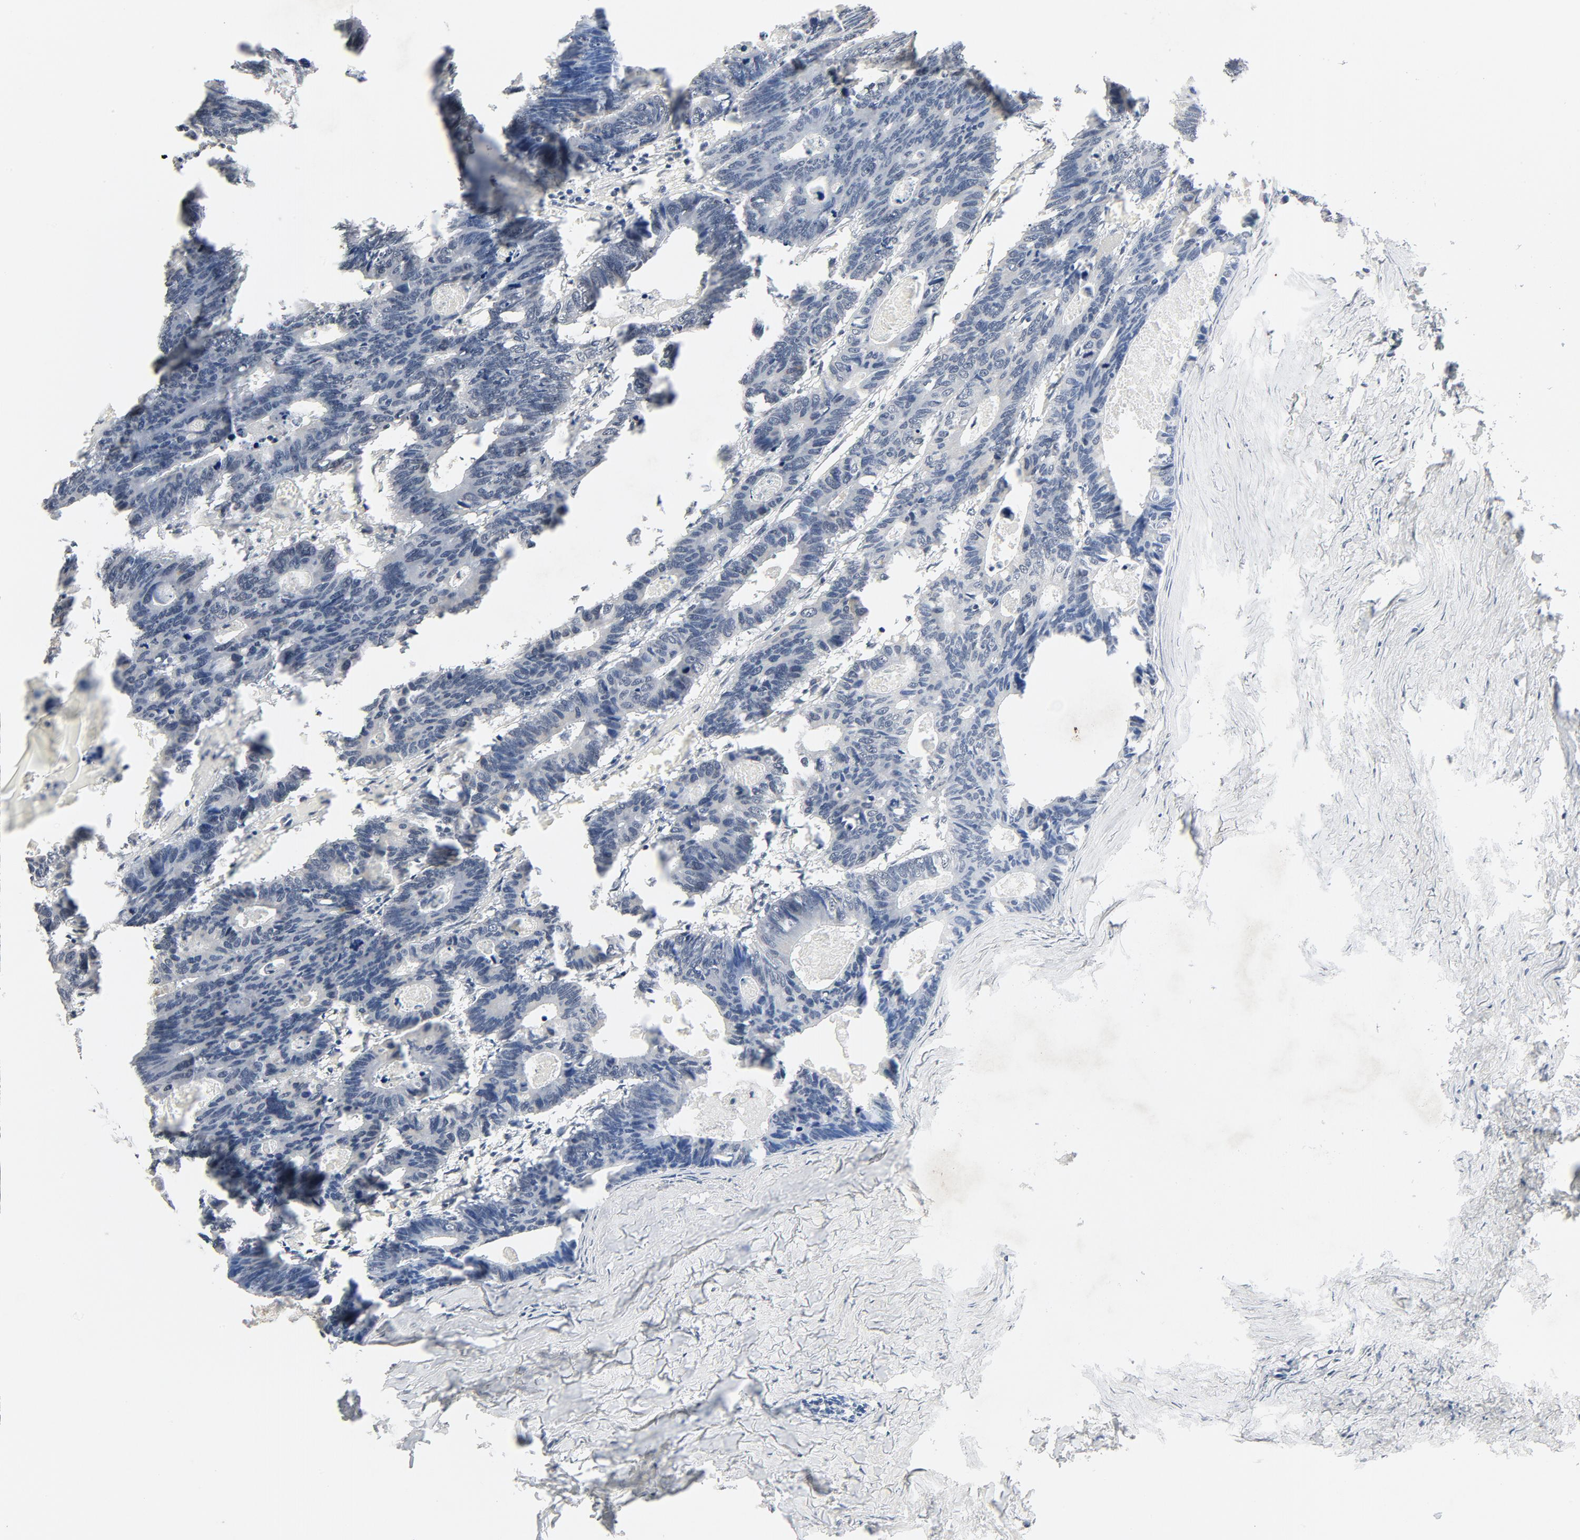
{"staining": {"intensity": "negative", "quantity": "none", "location": "none"}, "tissue": "colorectal cancer", "cell_type": "Tumor cells", "image_type": "cancer", "snomed": [{"axis": "morphology", "description": "Adenocarcinoma, NOS"}, {"axis": "topography", "description": "Colon"}], "caption": "Colorectal cancer was stained to show a protein in brown. There is no significant staining in tumor cells.", "gene": "SMARCD1", "patient": {"sex": "female", "age": 55}}